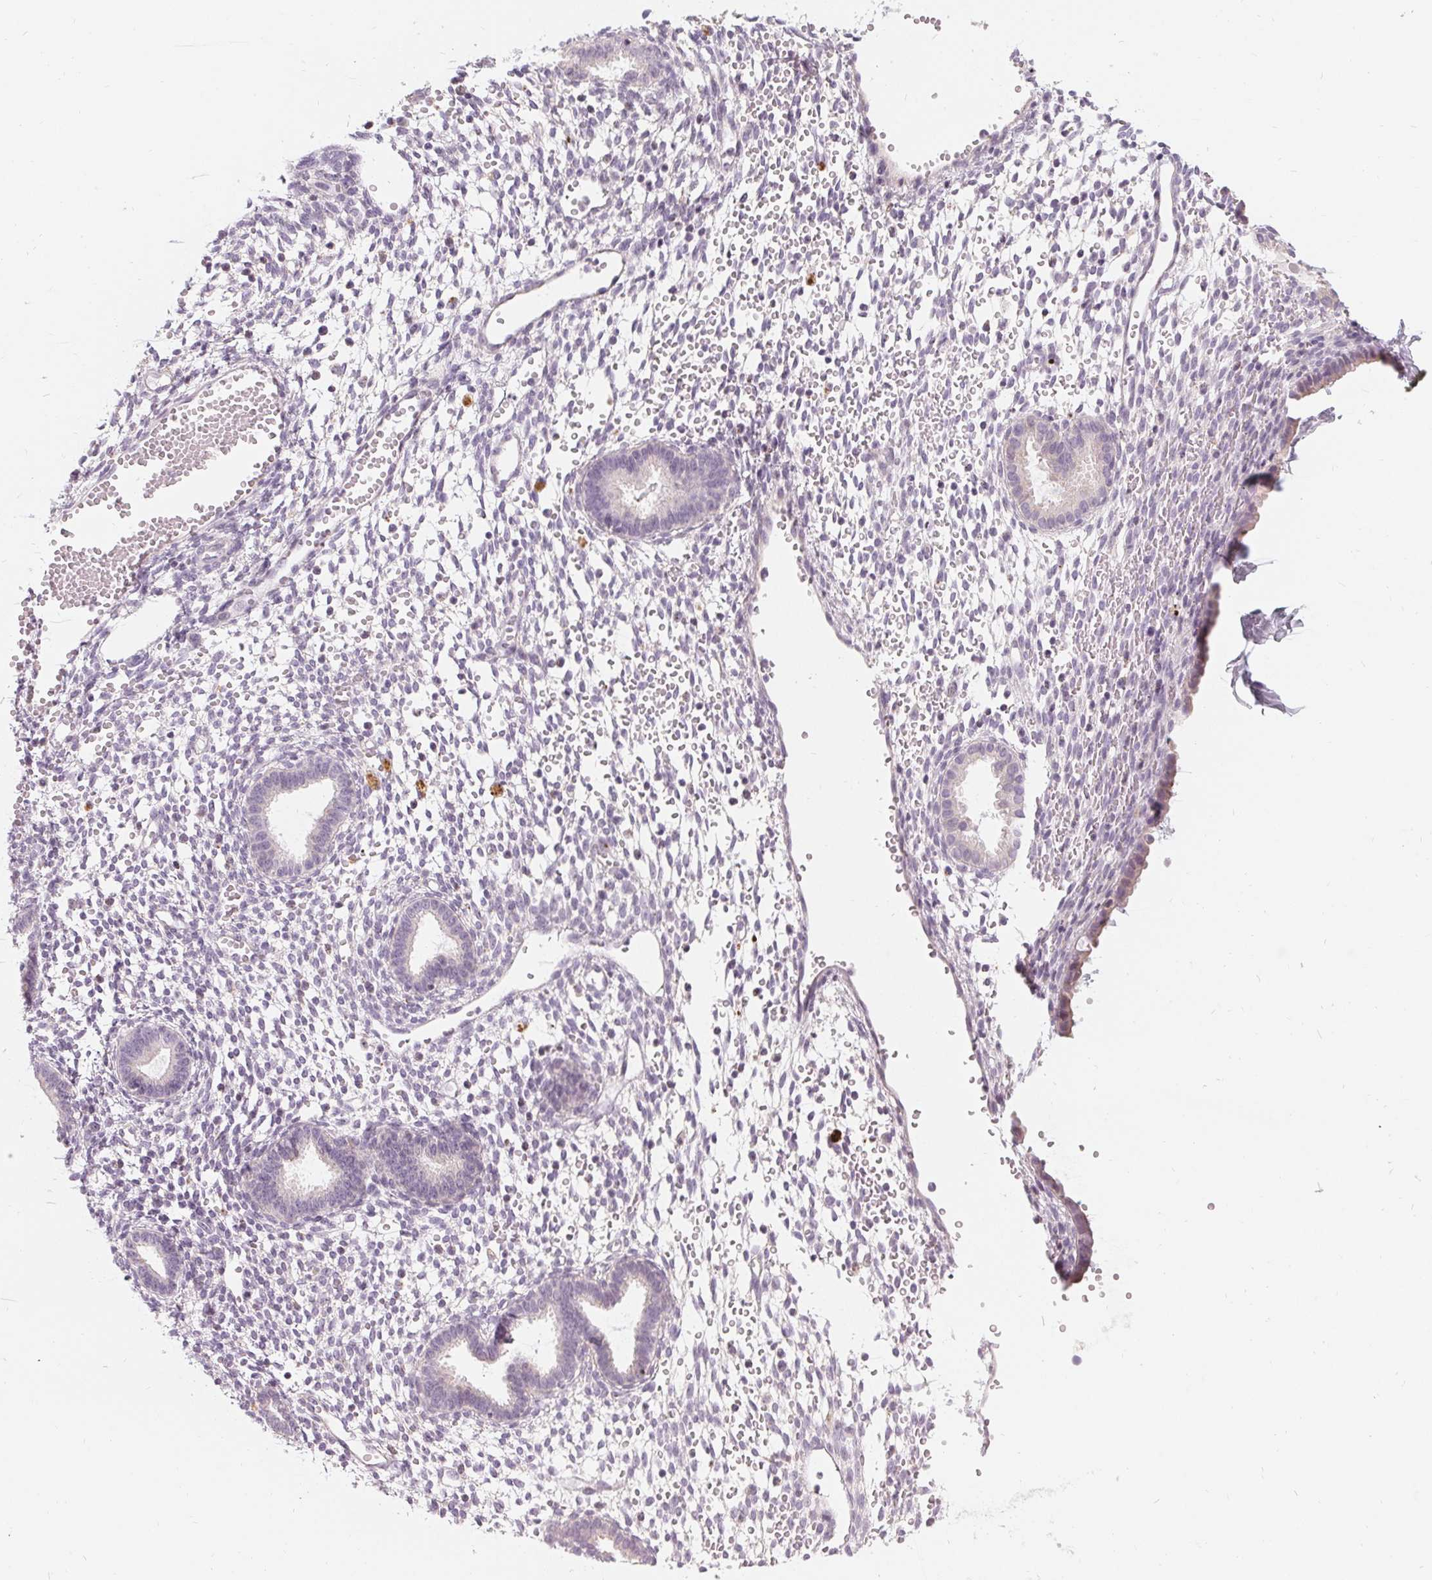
{"staining": {"intensity": "negative", "quantity": "none", "location": "none"}, "tissue": "endometrium", "cell_type": "Cells in endometrial stroma", "image_type": "normal", "snomed": [{"axis": "morphology", "description": "Normal tissue, NOS"}, {"axis": "topography", "description": "Endometrium"}], "caption": "DAB immunohistochemical staining of normal endometrium demonstrates no significant positivity in cells in endometrial stroma. (Brightfield microscopy of DAB immunohistochemistry at high magnification).", "gene": "HOPX", "patient": {"sex": "female", "age": 36}}